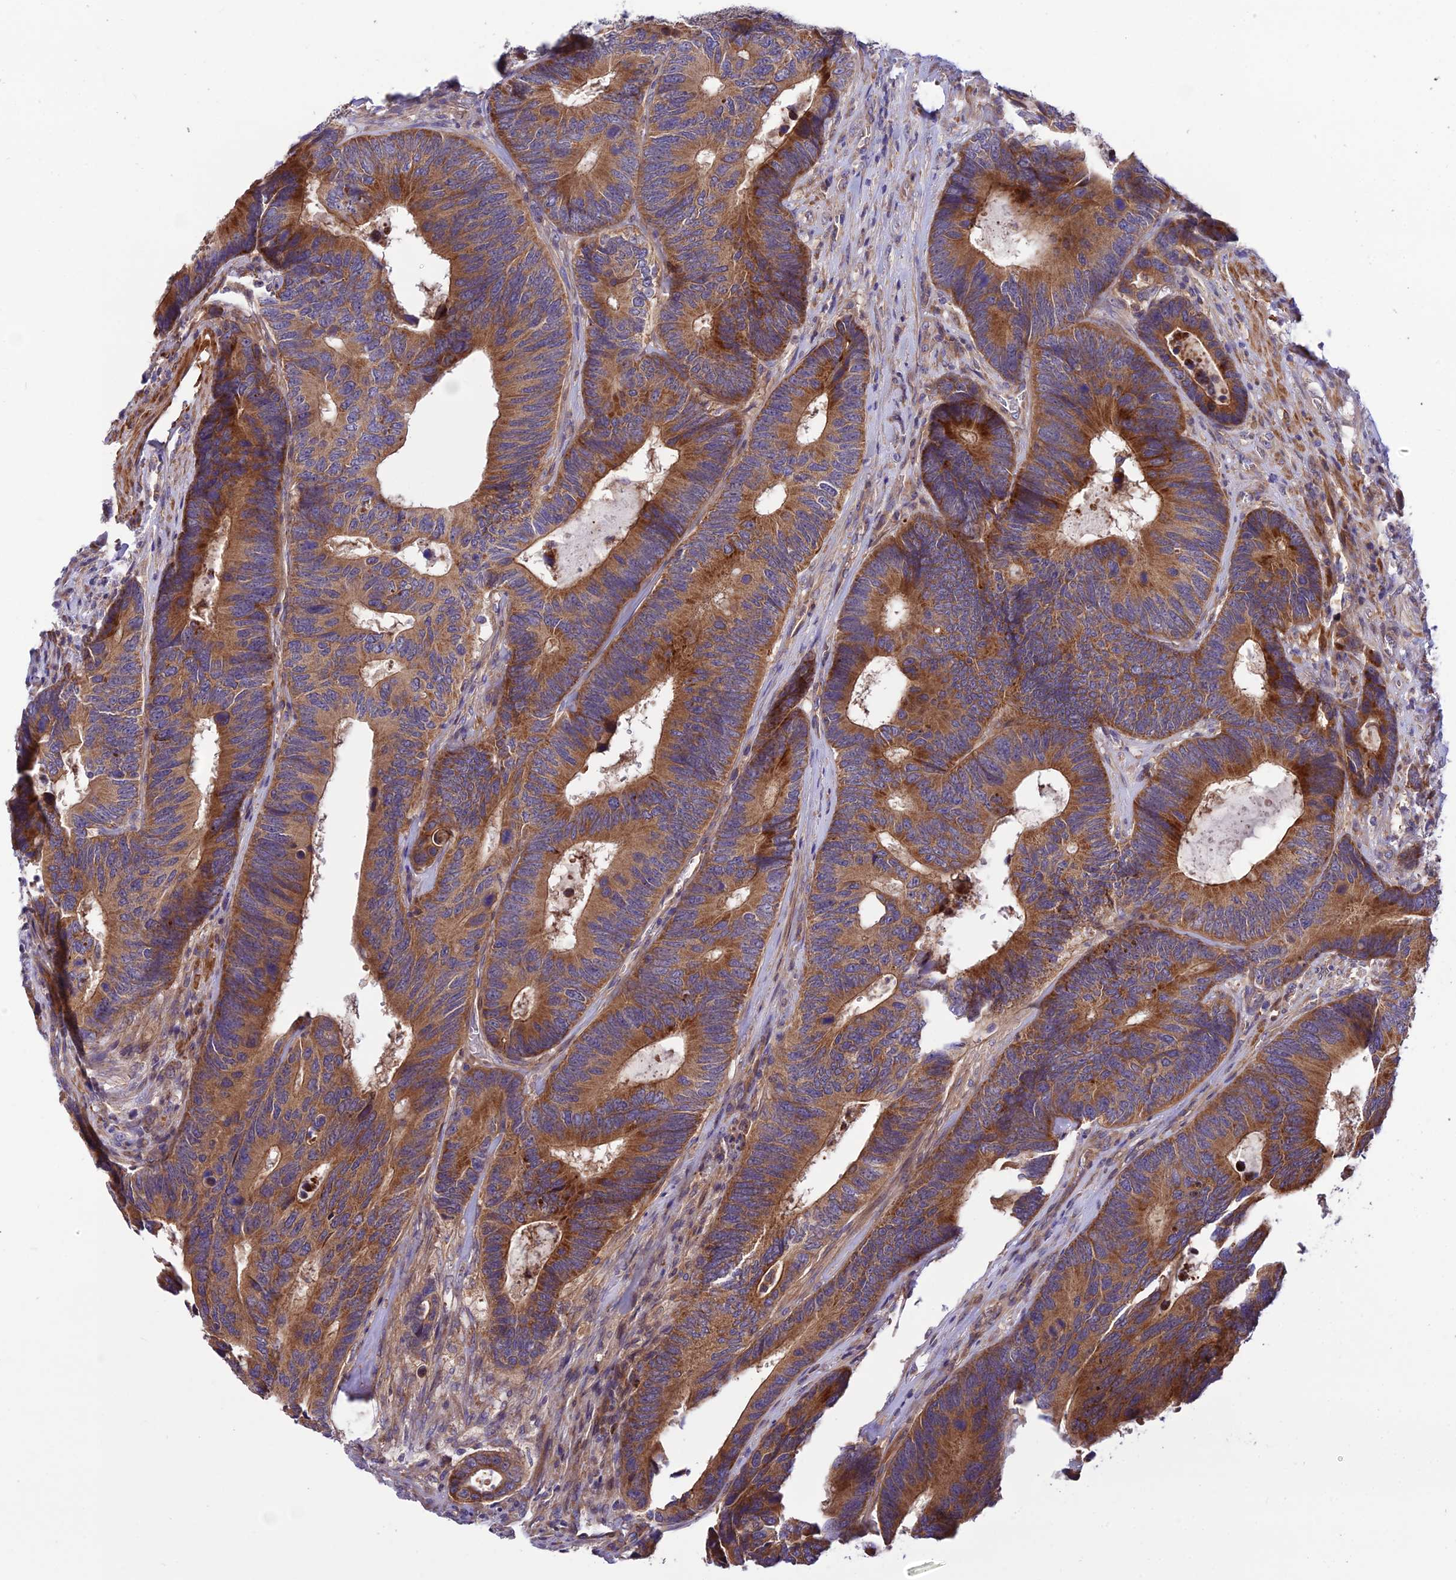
{"staining": {"intensity": "strong", "quantity": ">75%", "location": "cytoplasmic/membranous"}, "tissue": "colorectal cancer", "cell_type": "Tumor cells", "image_type": "cancer", "snomed": [{"axis": "morphology", "description": "Adenocarcinoma, NOS"}, {"axis": "topography", "description": "Colon"}], "caption": "A brown stain shows strong cytoplasmic/membranous staining of a protein in colorectal cancer (adenocarcinoma) tumor cells.", "gene": "TRIM43B", "patient": {"sex": "male", "age": 87}}